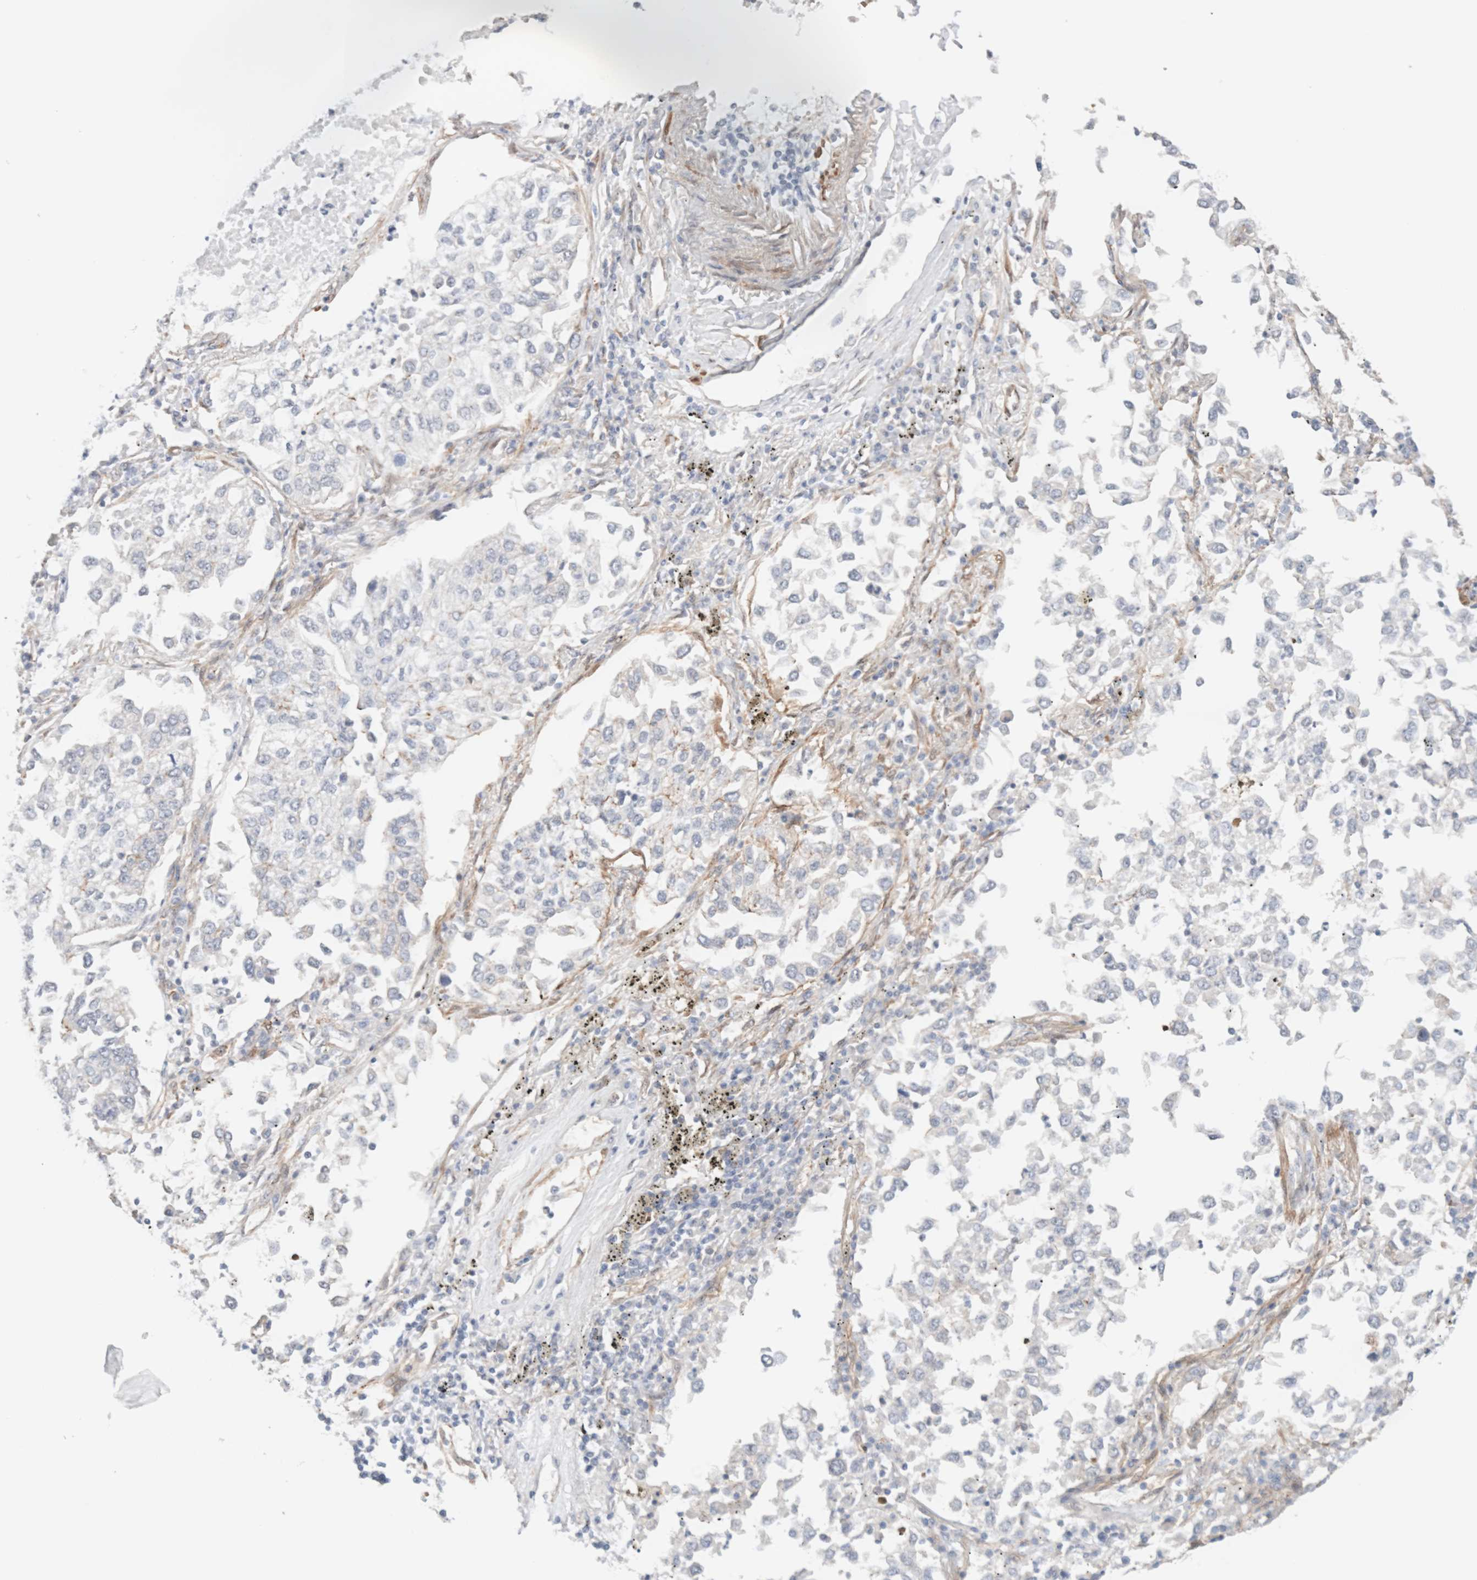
{"staining": {"intensity": "negative", "quantity": "none", "location": "none"}, "tissue": "lung cancer", "cell_type": "Tumor cells", "image_type": "cancer", "snomed": [{"axis": "morphology", "description": "Inflammation, NOS"}, {"axis": "morphology", "description": "Adenocarcinoma, NOS"}, {"axis": "topography", "description": "Lung"}], "caption": "A high-resolution micrograph shows immunohistochemistry staining of lung adenocarcinoma, which displays no significant positivity in tumor cells.", "gene": "LMCD1", "patient": {"sex": "male", "age": 63}}